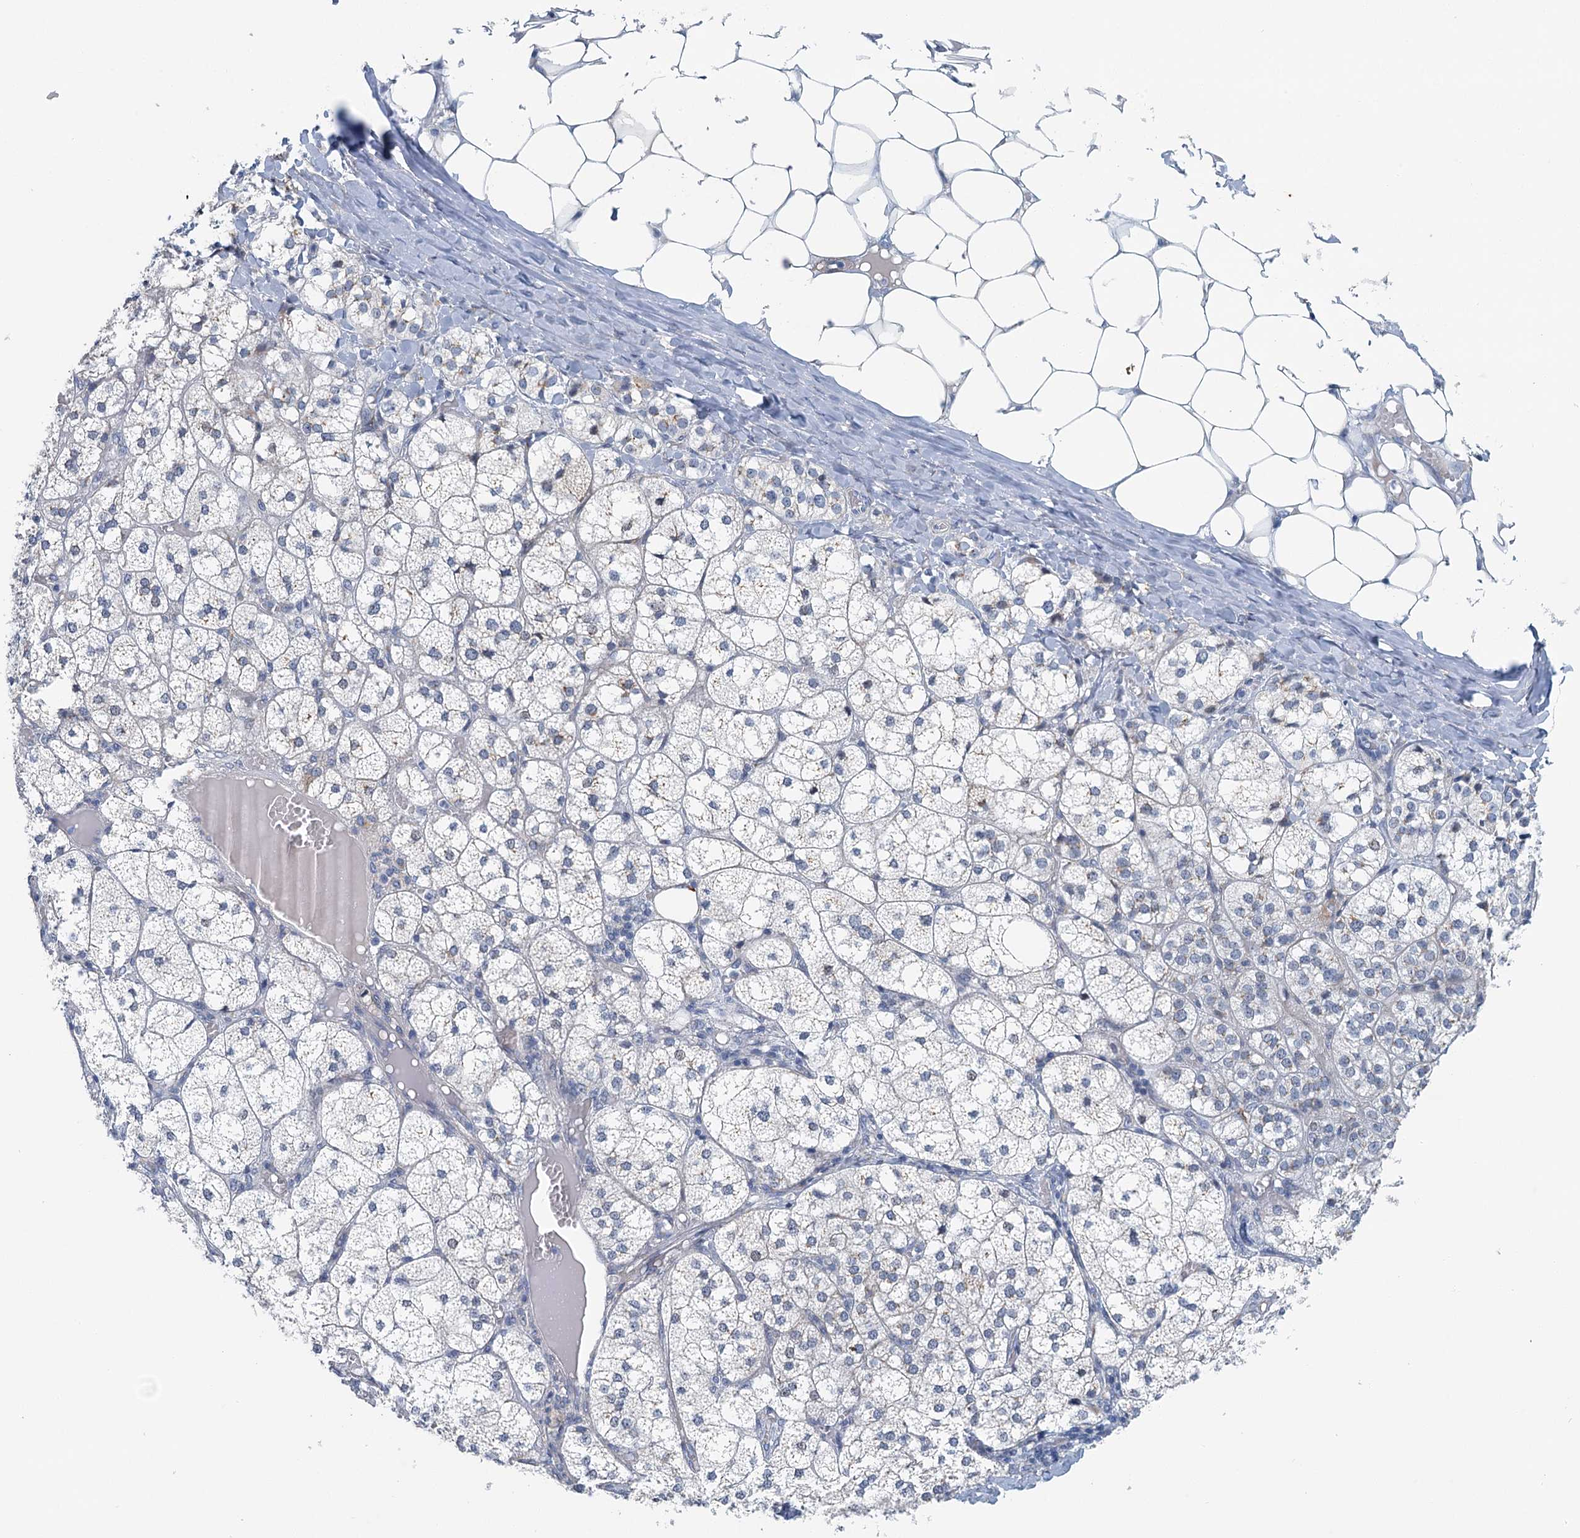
{"staining": {"intensity": "moderate", "quantity": "<25%", "location": "cytoplasmic/membranous"}, "tissue": "adrenal gland", "cell_type": "Glandular cells", "image_type": "normal", "snomed": [{"axis": "morphology", "description": "Normal tissue, NOS"}, {"axis": "topography", "description": "Adrenal gland"}], "caption": "IHC of normal human adrenal gland demonstrates low levels of moderate cytoplasmic/membranous staining in about <25% of glandular cells. Using DAB (3,3'-diaminobenzidine) (brown) and hematoxylin (blue) stains, captured at high magnification using brightfield microscopy.", "gene": "ZNF527", "patient": {"sex": "female", "age": 61}}